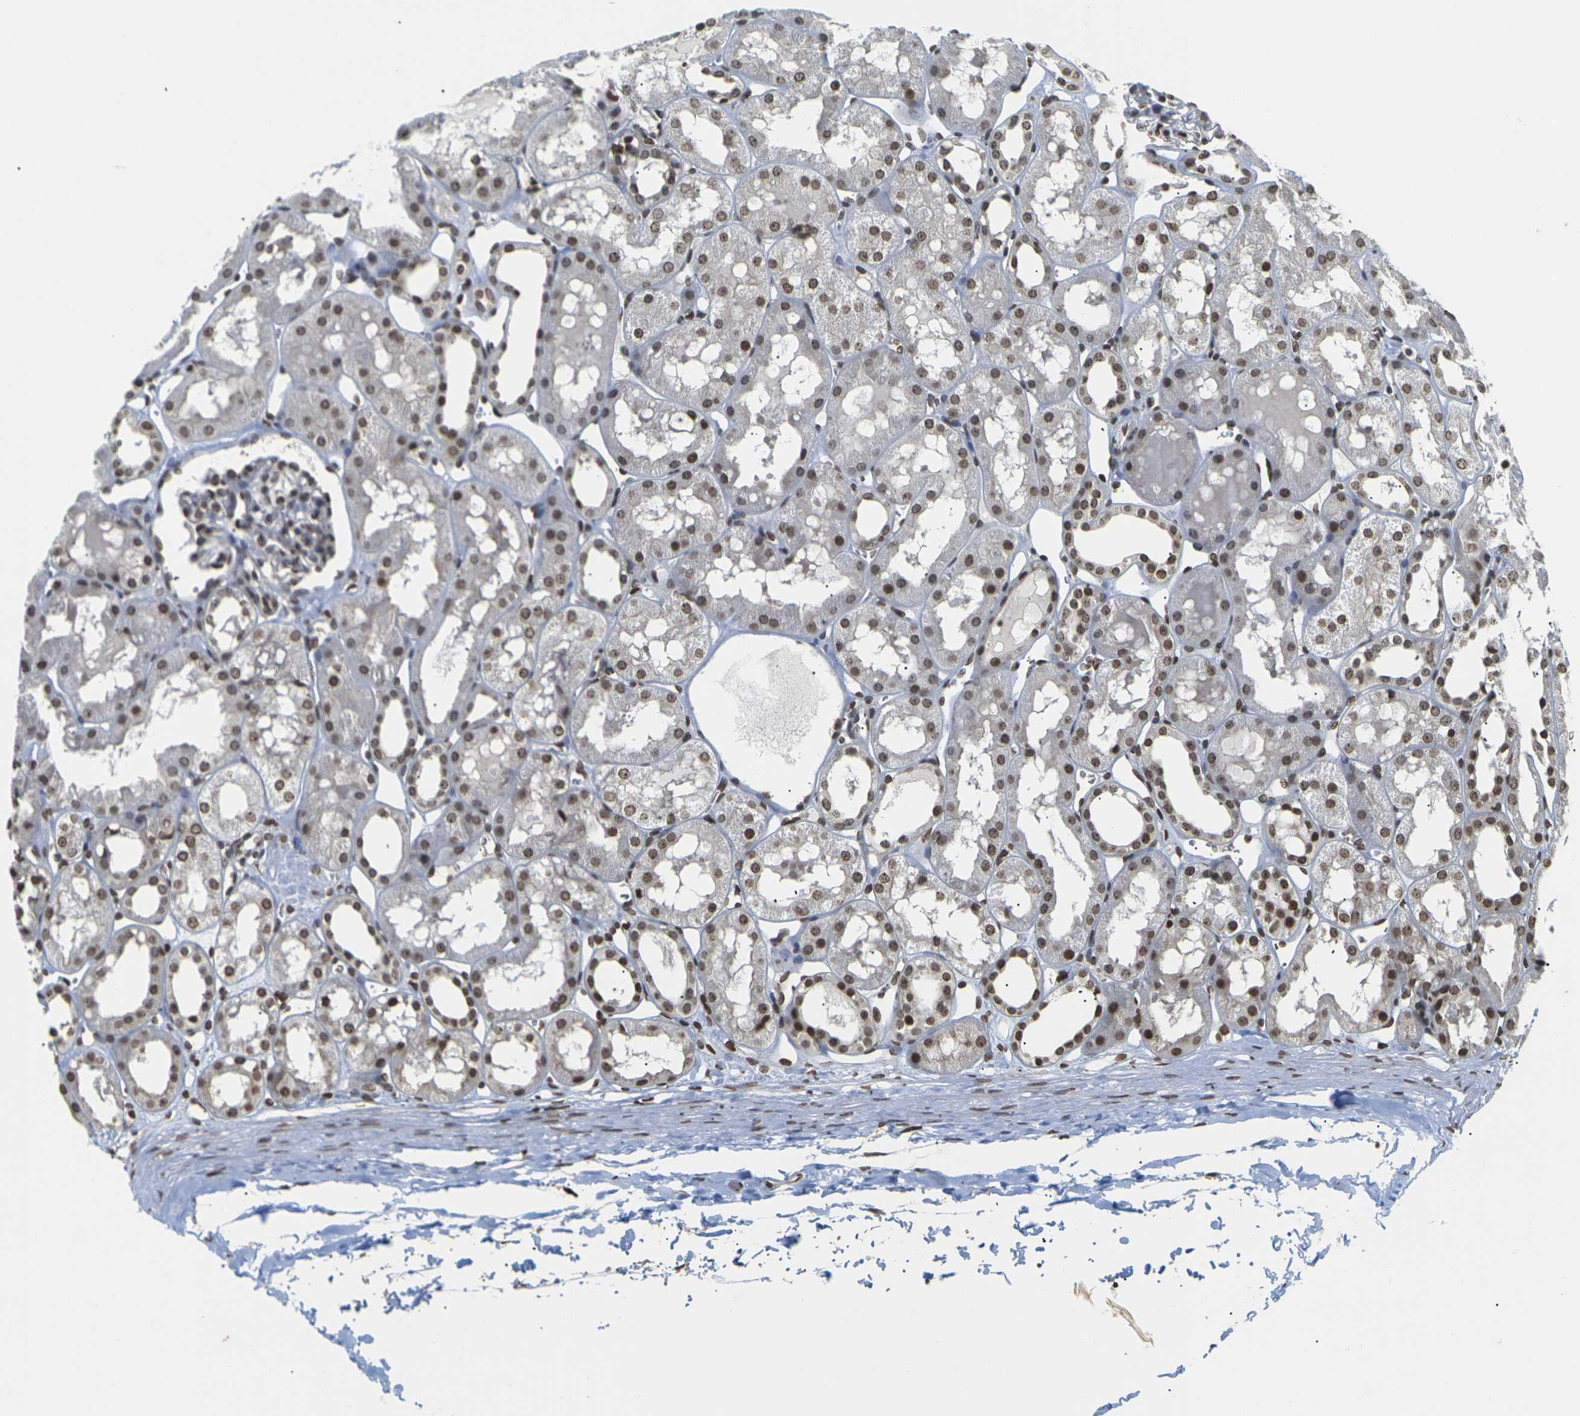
{"staining": {"intensity": "moderate", "quantity": "25%-75%", "location": "nuclear"}, "tissue": "kidney", "cell_type": "Cells in glomeruli", "image_type": "normal", "snomed": [{"axis": "morphology", "description": "Normal tissue, NOS"}, {"axis": "topography", "description": "Kidney"}, {"axis": "topography", "description": "Urinary bladder"}], "caption": "Immunohistochemical staining of normal human kidney demonstrates medium levels of moderate nuclear staining in about 25%-75% of cells in glomeruli. (DAB (3,3'-diaminobenzidine) IHC, brown staining for protein, blue staining for nuclei).", "gene": "ETV5", "patient": {"sex": "male", "age": 16}}